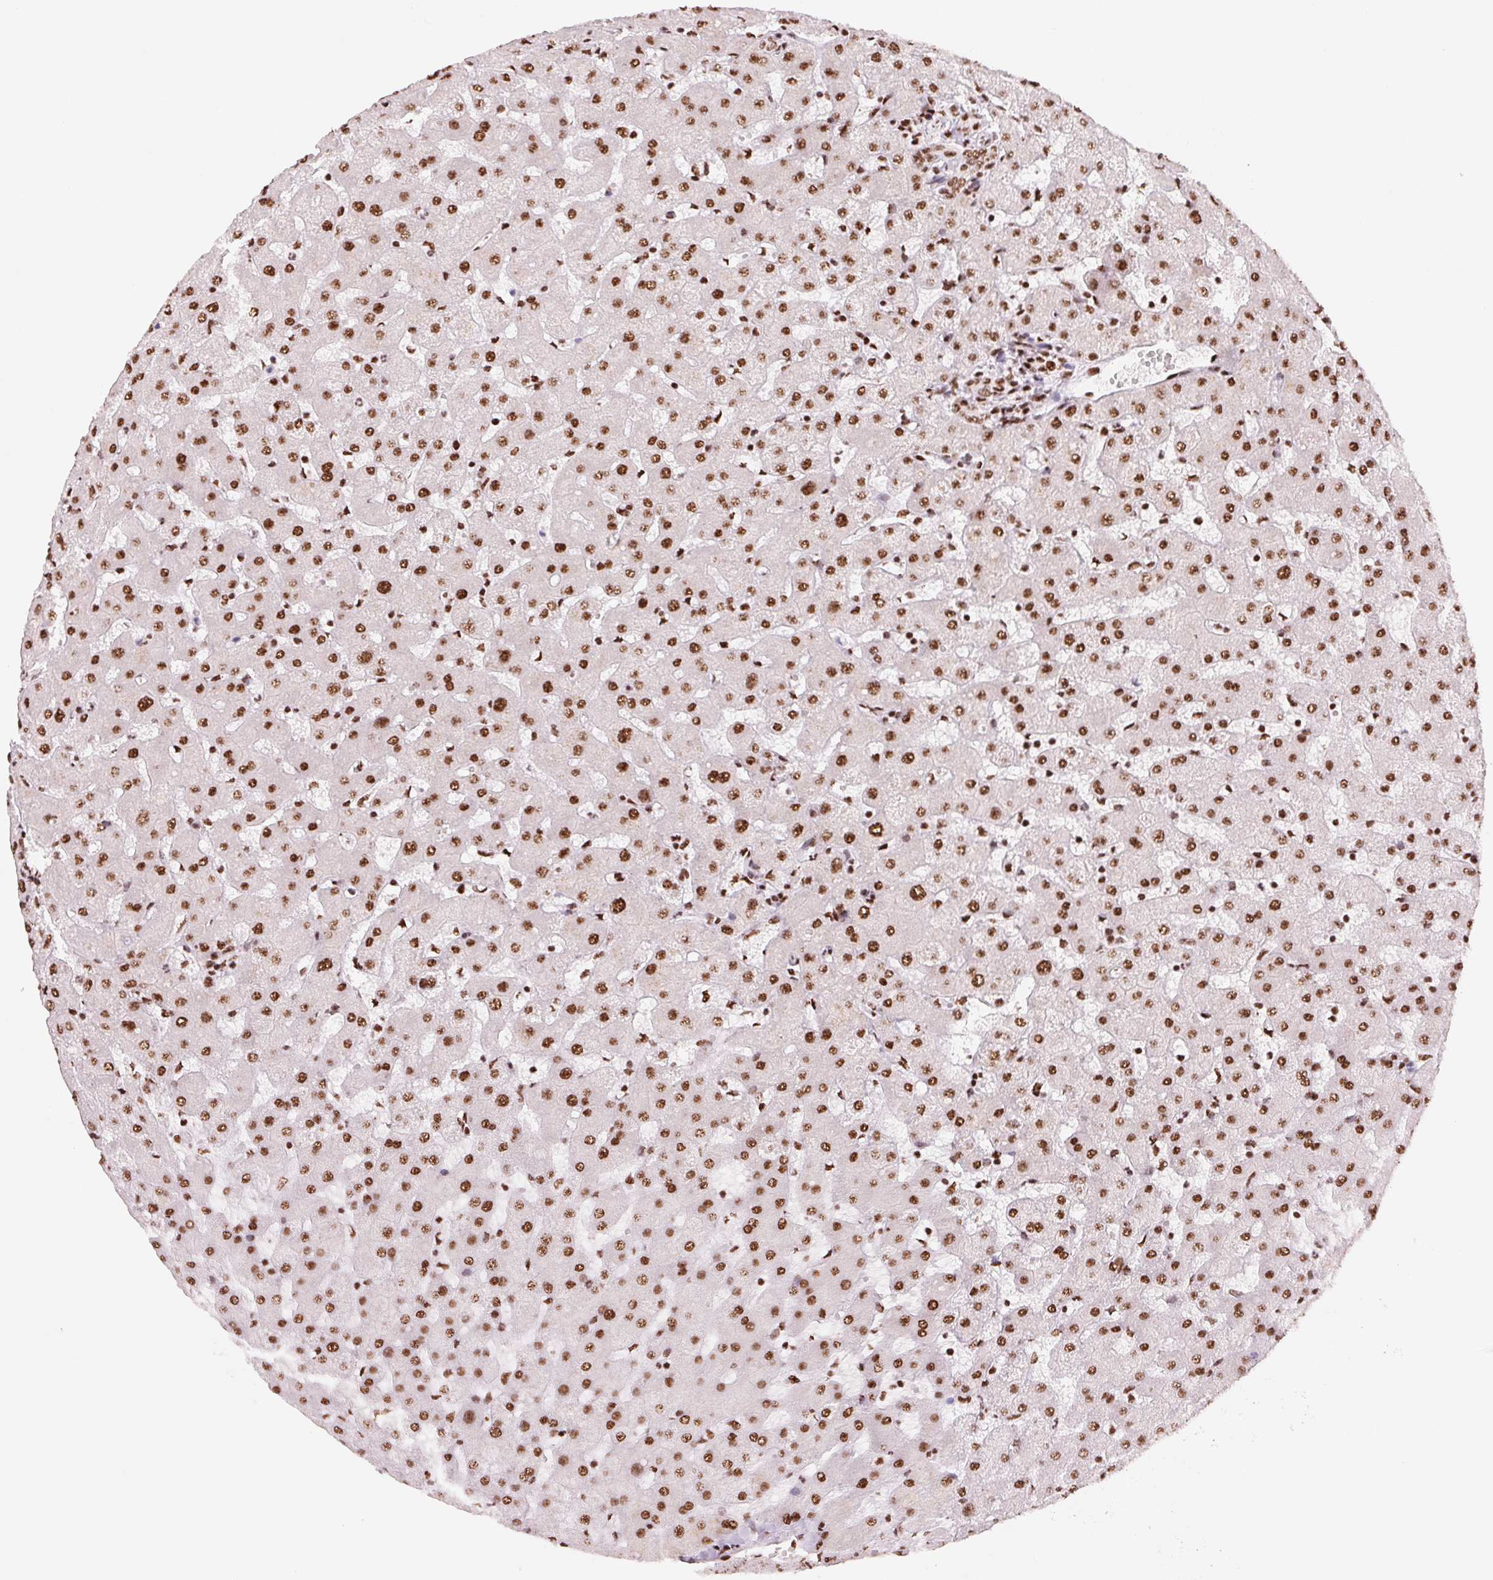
{"staining": {"intensity": "moderate", "quantity": ">75%", "location": "nuclear"}, "tissue": "liver", "cell_type": "Cholangiocytes", "image_type": "normal", "snomed": [{"axis": "morphology", "description": "Normal tissue, NOS"}, {"axis": "topography", "description": "Liver"}], "caption": "Immunohistochemistry of unremarkable human liver exhibits medium levels of moderate nuclear expression in approximately >75% of cholangiocytes. (IHC, brightfield microscopy, high magnification).", "gene": "NXF1", "patient": {"sex": "female", "age": 63}}